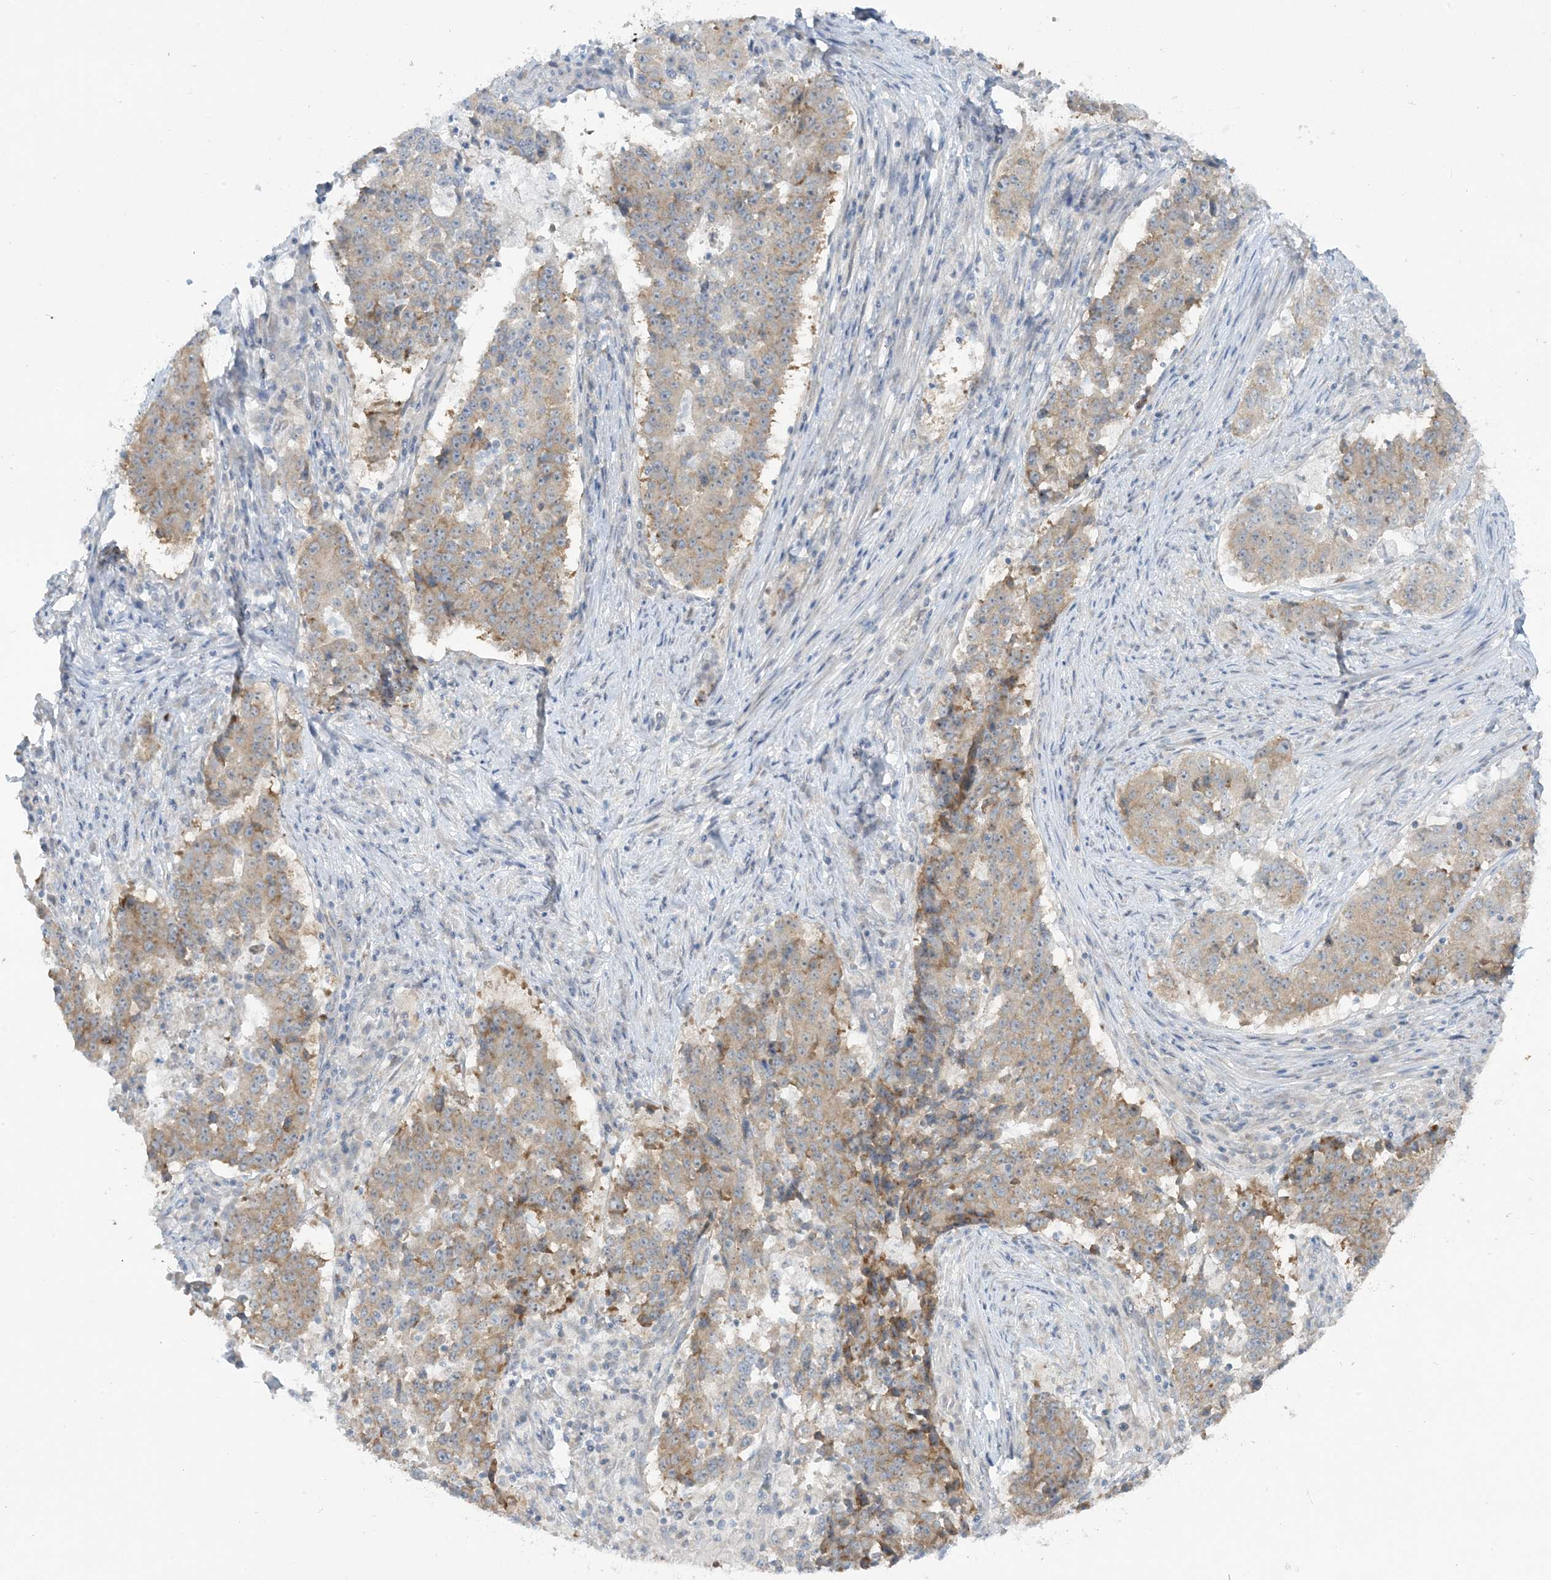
{"staining": {"intensity": "weak", "quantity": ">75%", "location": "cytoplasmic/membranous"}, "tissue": "stomach cancer", "cell_type": "Tumor cells", "image_type": "cancer", "snomed": [{"axis": "morphology", "description": "Adenocarcinoma, NOS"}, {"axis": "topography", "description": "Stomach"}], "caption": "Weak cytoplasmic/membranous expression for a protein is seen in approximately >75% of tumor cells of adenocarcinoma (stomach) using IHC.", "gene": "SCN3A", "patient": {"sex": "male", "age": 59}}